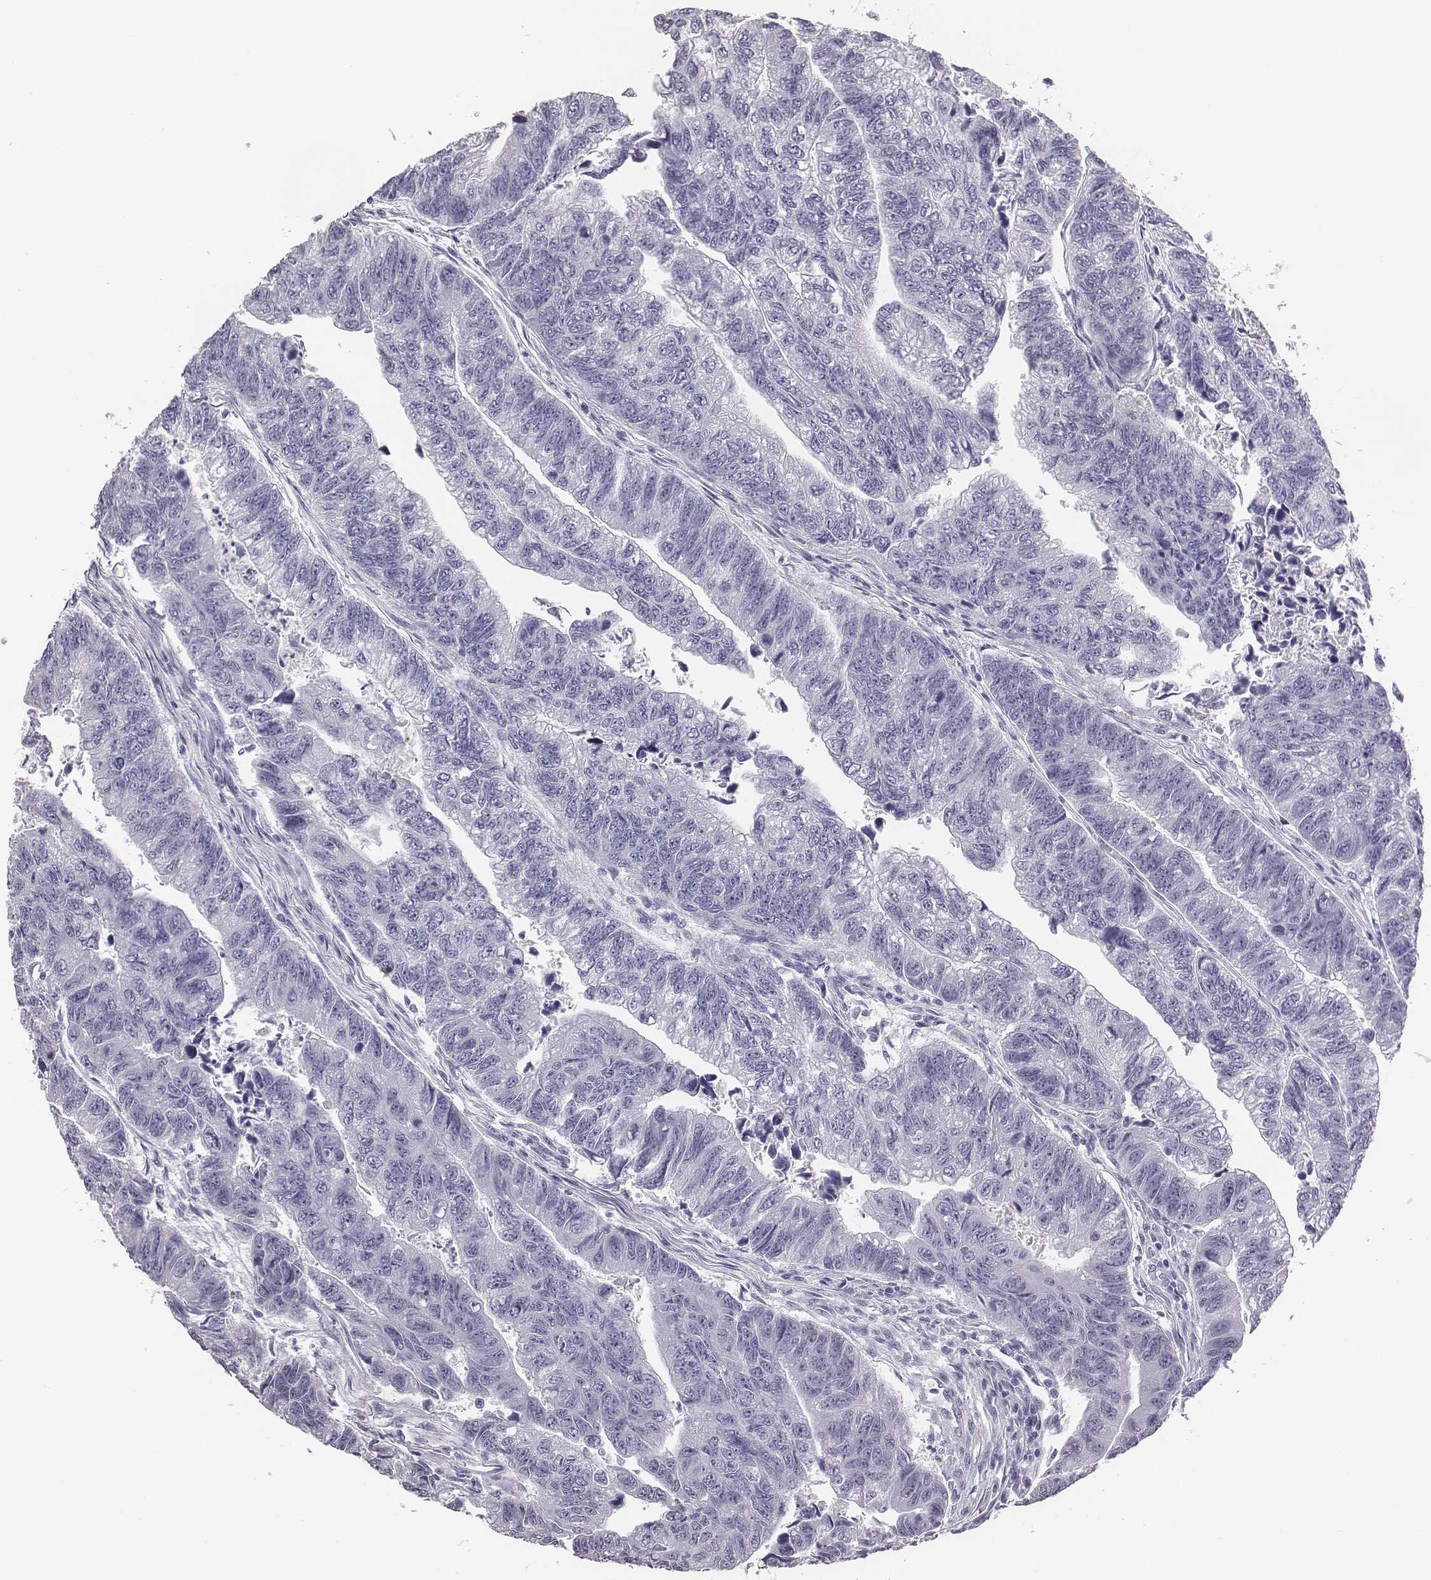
{"staining": {"intensity": "negative", "quantity": "none", "location": "none"}, "tissue": "colorectal cancer", "cell_type": "Tumor cells", "image_type": "cancer", "snomed": [{"axis": "morphology", "description": "Adenocarcinoma, NOS"}, {"axis": "topography", "description": "Colon"}], "caption": "Tumor cells show no significant protein staining in colorectal cancer.", "gene": "ACOD1", "patient": {"sex": "female", "age": 65}}